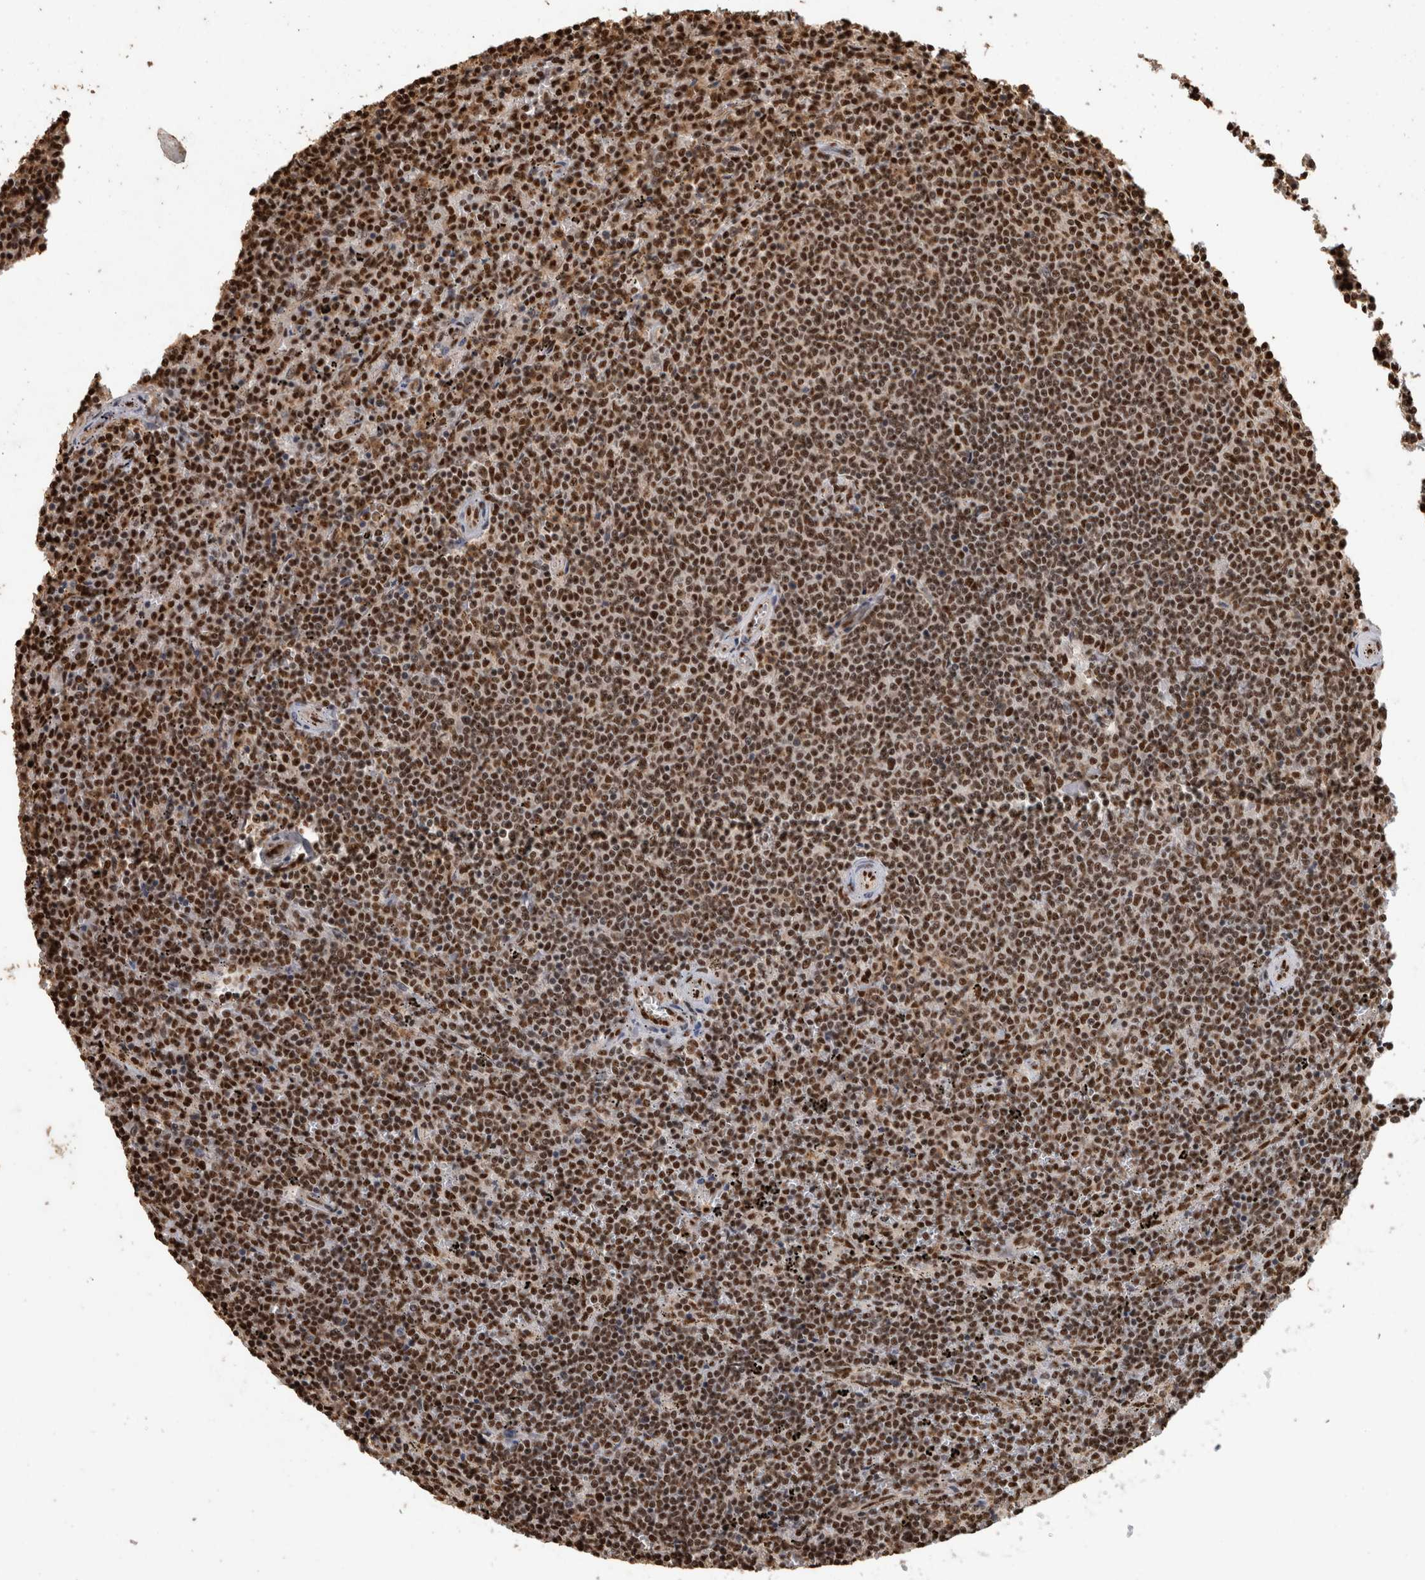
{"staining": {"intensity": "strong", "quantity": ">75%", "location": "nuclear"}, "tissue": "lymphoma", "cell_type": "Tumor cells", "image_type": "cancer", "snomed": [{"axis": "morphology", "description": "Malignant lymphoma, non-Hodgkin's type, Low grade"}, {"axis": "topography", "description": "Spleen"}], "caption": "A photomicrograph showing strong nuclear staining in about >75% of tumor cells in malignant lymphoma, non-Hodgkin's type (low-grade), as visualized by brown immunohistochemical staining.", "gene": "RAD50", "patient": {"sex": "female", "age": 50}}